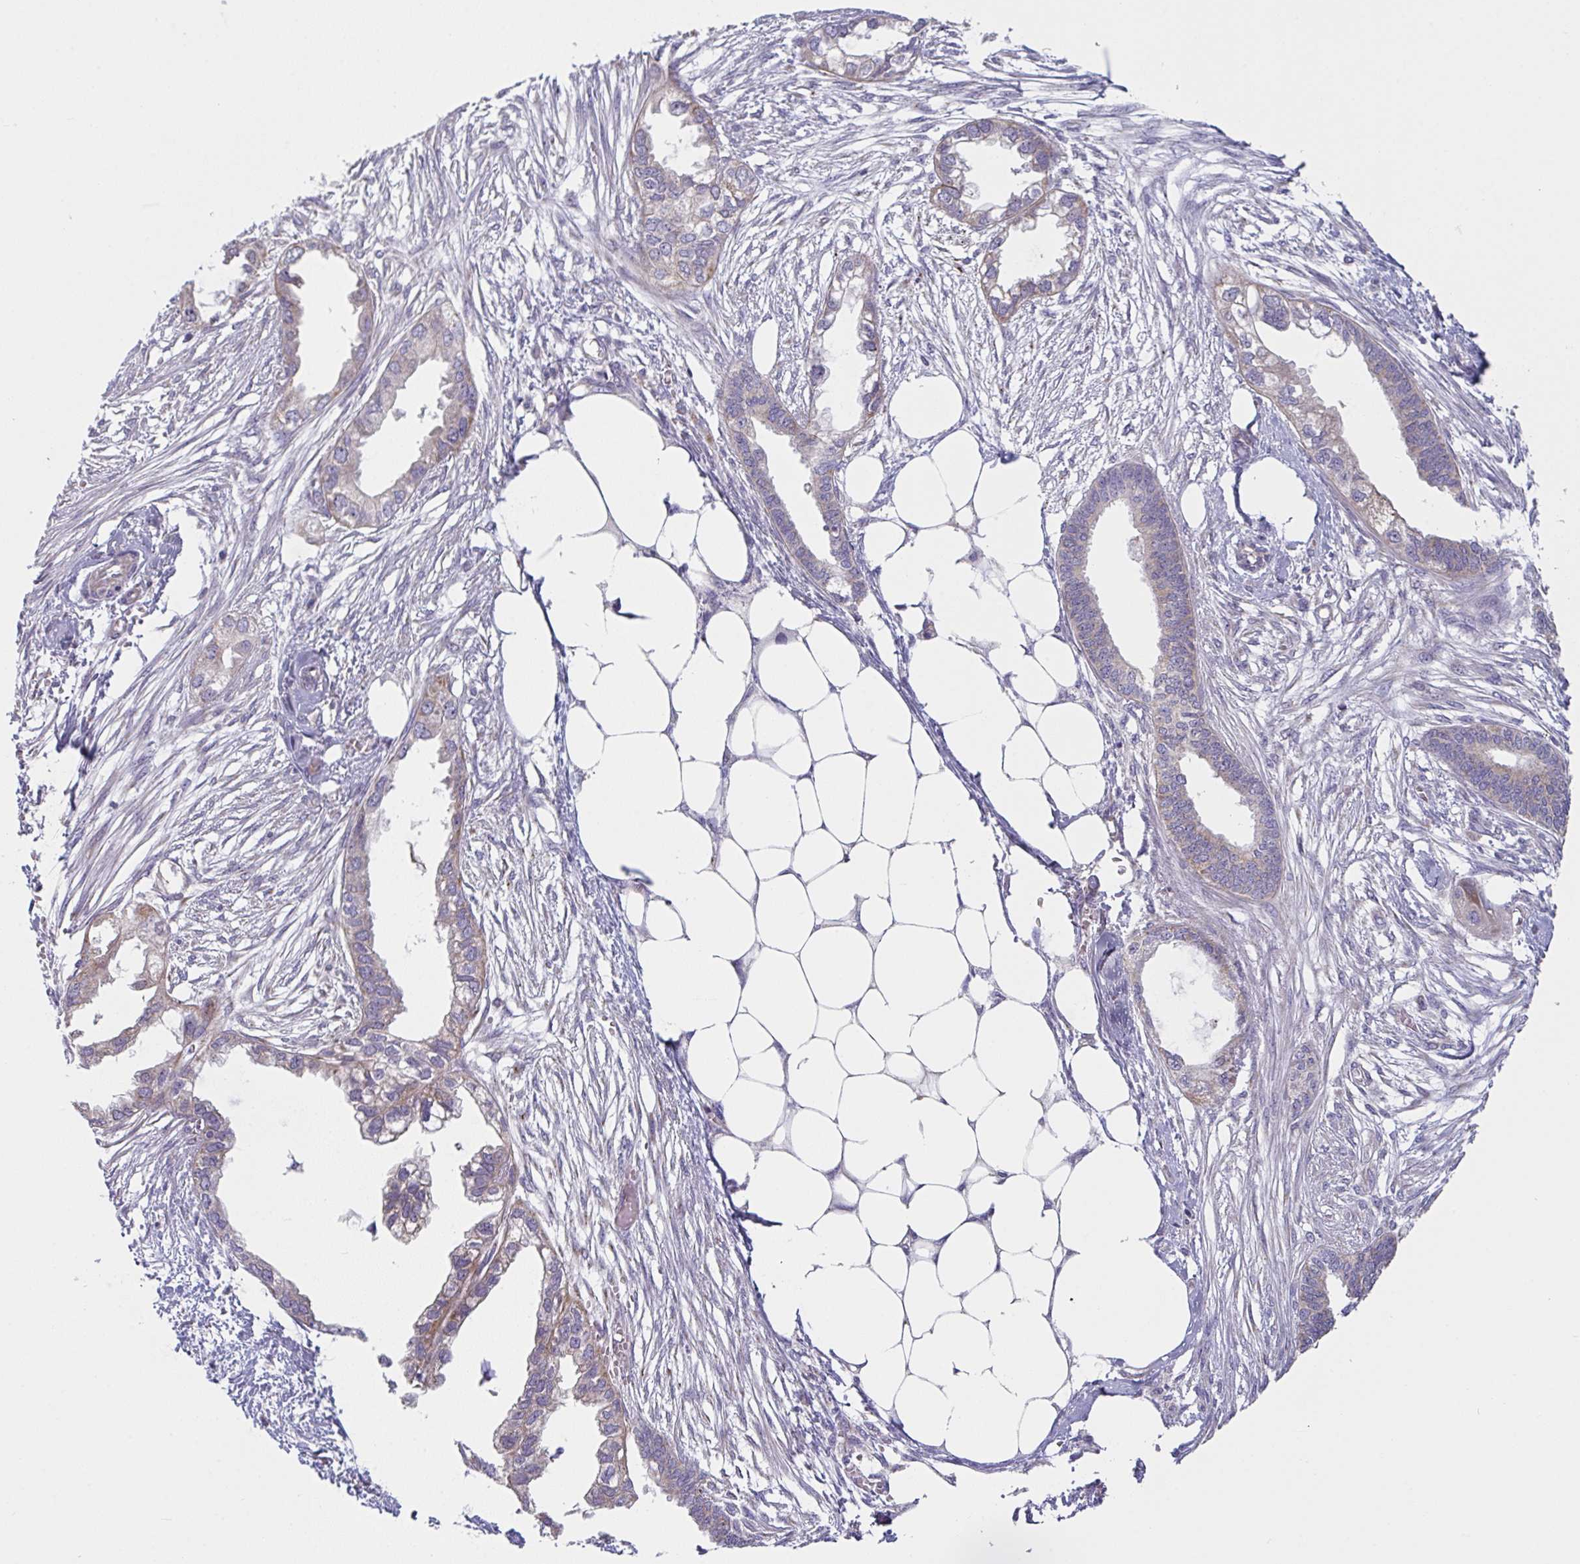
{"staining": {"intensity": "weak", "quantity": "<25%", "location": "cytoplasmic/membranous"}, "tissue": "endometrial cancer", "cell_type": "Tumor cells", "image_type": "cancer", "snomed": [{"axis": "morphology", "description": "Adenocarcinoma, NOS"}, {"axis": "morphology", "description": "Adenocarcinoma, metastatic, NOS"}, {"axis": "topography", "description": "Adipose tissue"}, {"axis": "topography", "description": "Endometrium"}], "caption": "Immunohistochemistry (IHC) photomicrograph of endometrial metastatic adenocarcinoma stained for a protein (brown), which shows no staining in tumor cells.", "gene": "MRPS2", "patient": {"sex": "female", "age": 67}}